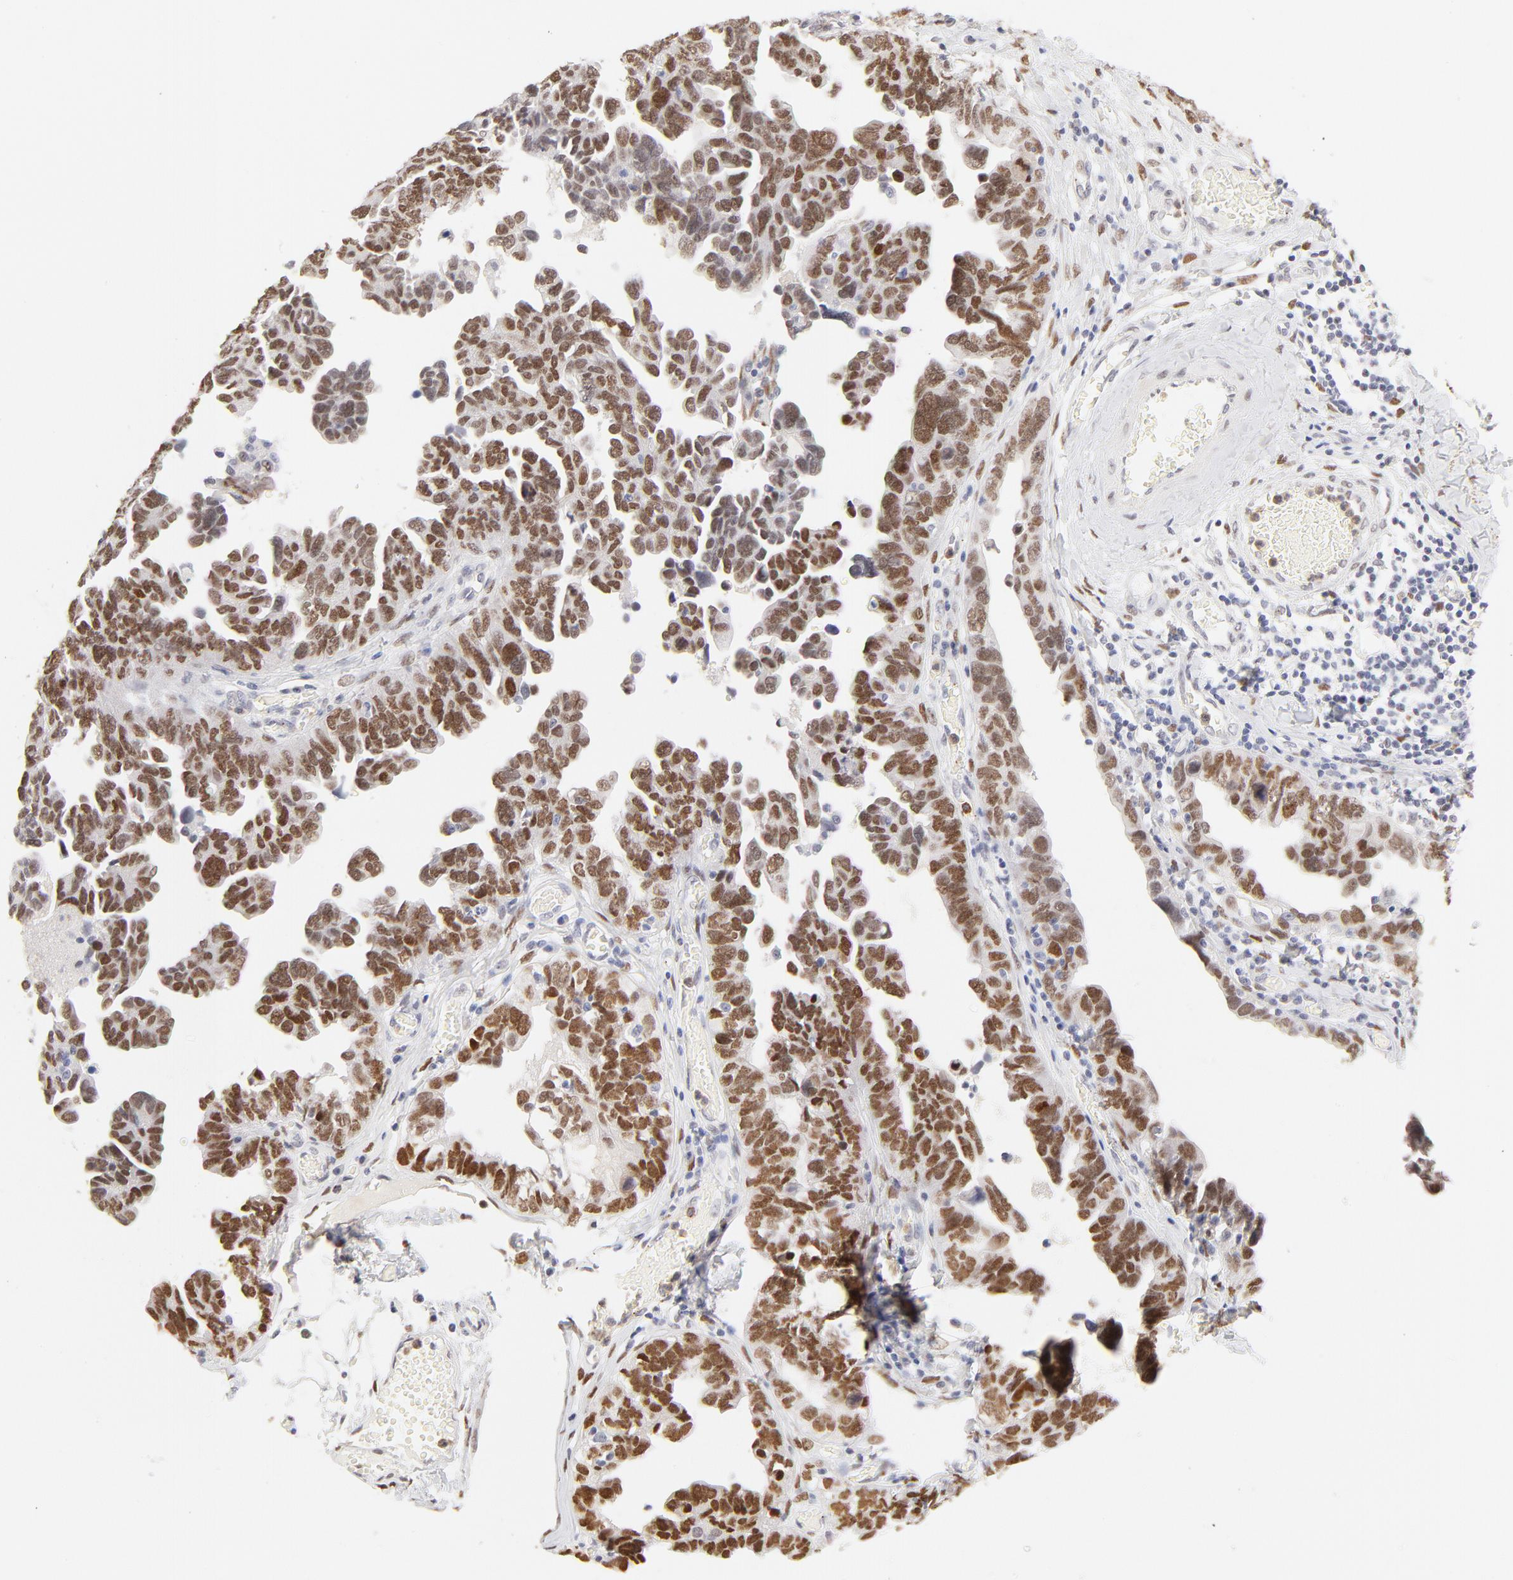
{"staining": {"intensity": "strong", "quantity": ">75%", "location": "nuclear"}, "tissue": "ovarian cancer", "cell_type": "Tumor cells", "image_type": "cancer", "snomed": [{"axis": "morphology", "description": "Cystadenocarcinoma, serous, NOS"}, {"axis": "topography", "description": "Ovary"}], "caption": "Serous cystadenocarcinoma (ovarian) tissue displays strong nuclear staining in about >75% of tumor cells (DAB (3,3'-diaminobenzidine) IHC with brightfield microscopy, high magnification).", "gene": "PBX1", "patient": {"sex": "female", "age": 64}}